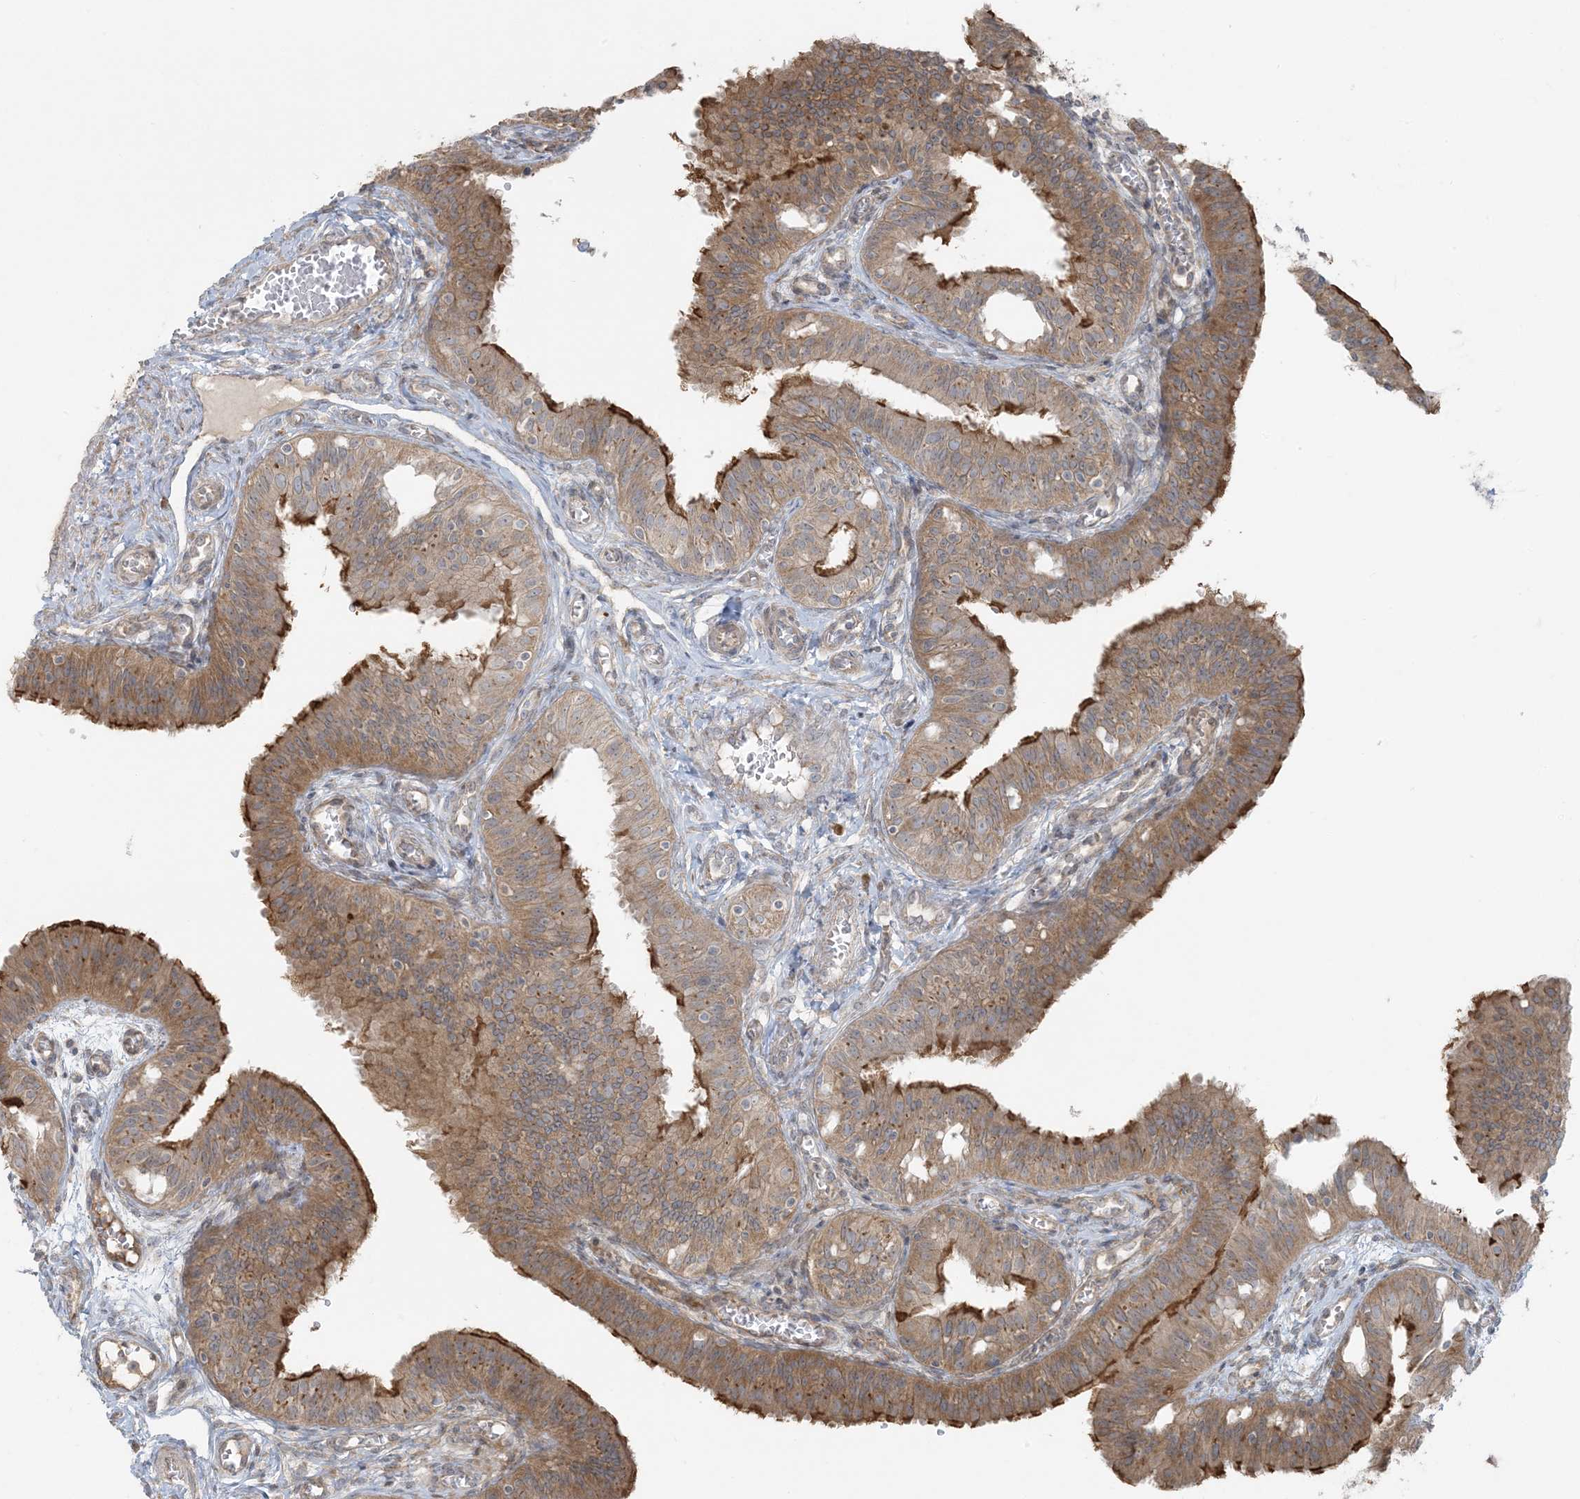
{"staining": {"intensity": "moderate", "quantity": ">75%", "location": "cytoplasmic/membranous"}, "tissue": "fallopian tube", "cell_type": "Glandular cells", "image_type": "normal", "snomed": [{"axis": "morphology", "description": "Normal tissue, NOS"}, {"axis": "topography", "description": "Fallopian tube"}, {"axis": "topography", "description": "Ovary"}], "caption": "DAB immunohistochemical staining of unremarkable fallopian tube exhibits moderate cytoplasmic/membranous protein staining in about >75% of glandular cells.", "gene": "ZNF263", "patient": {"sex": "female", "age": 42}}